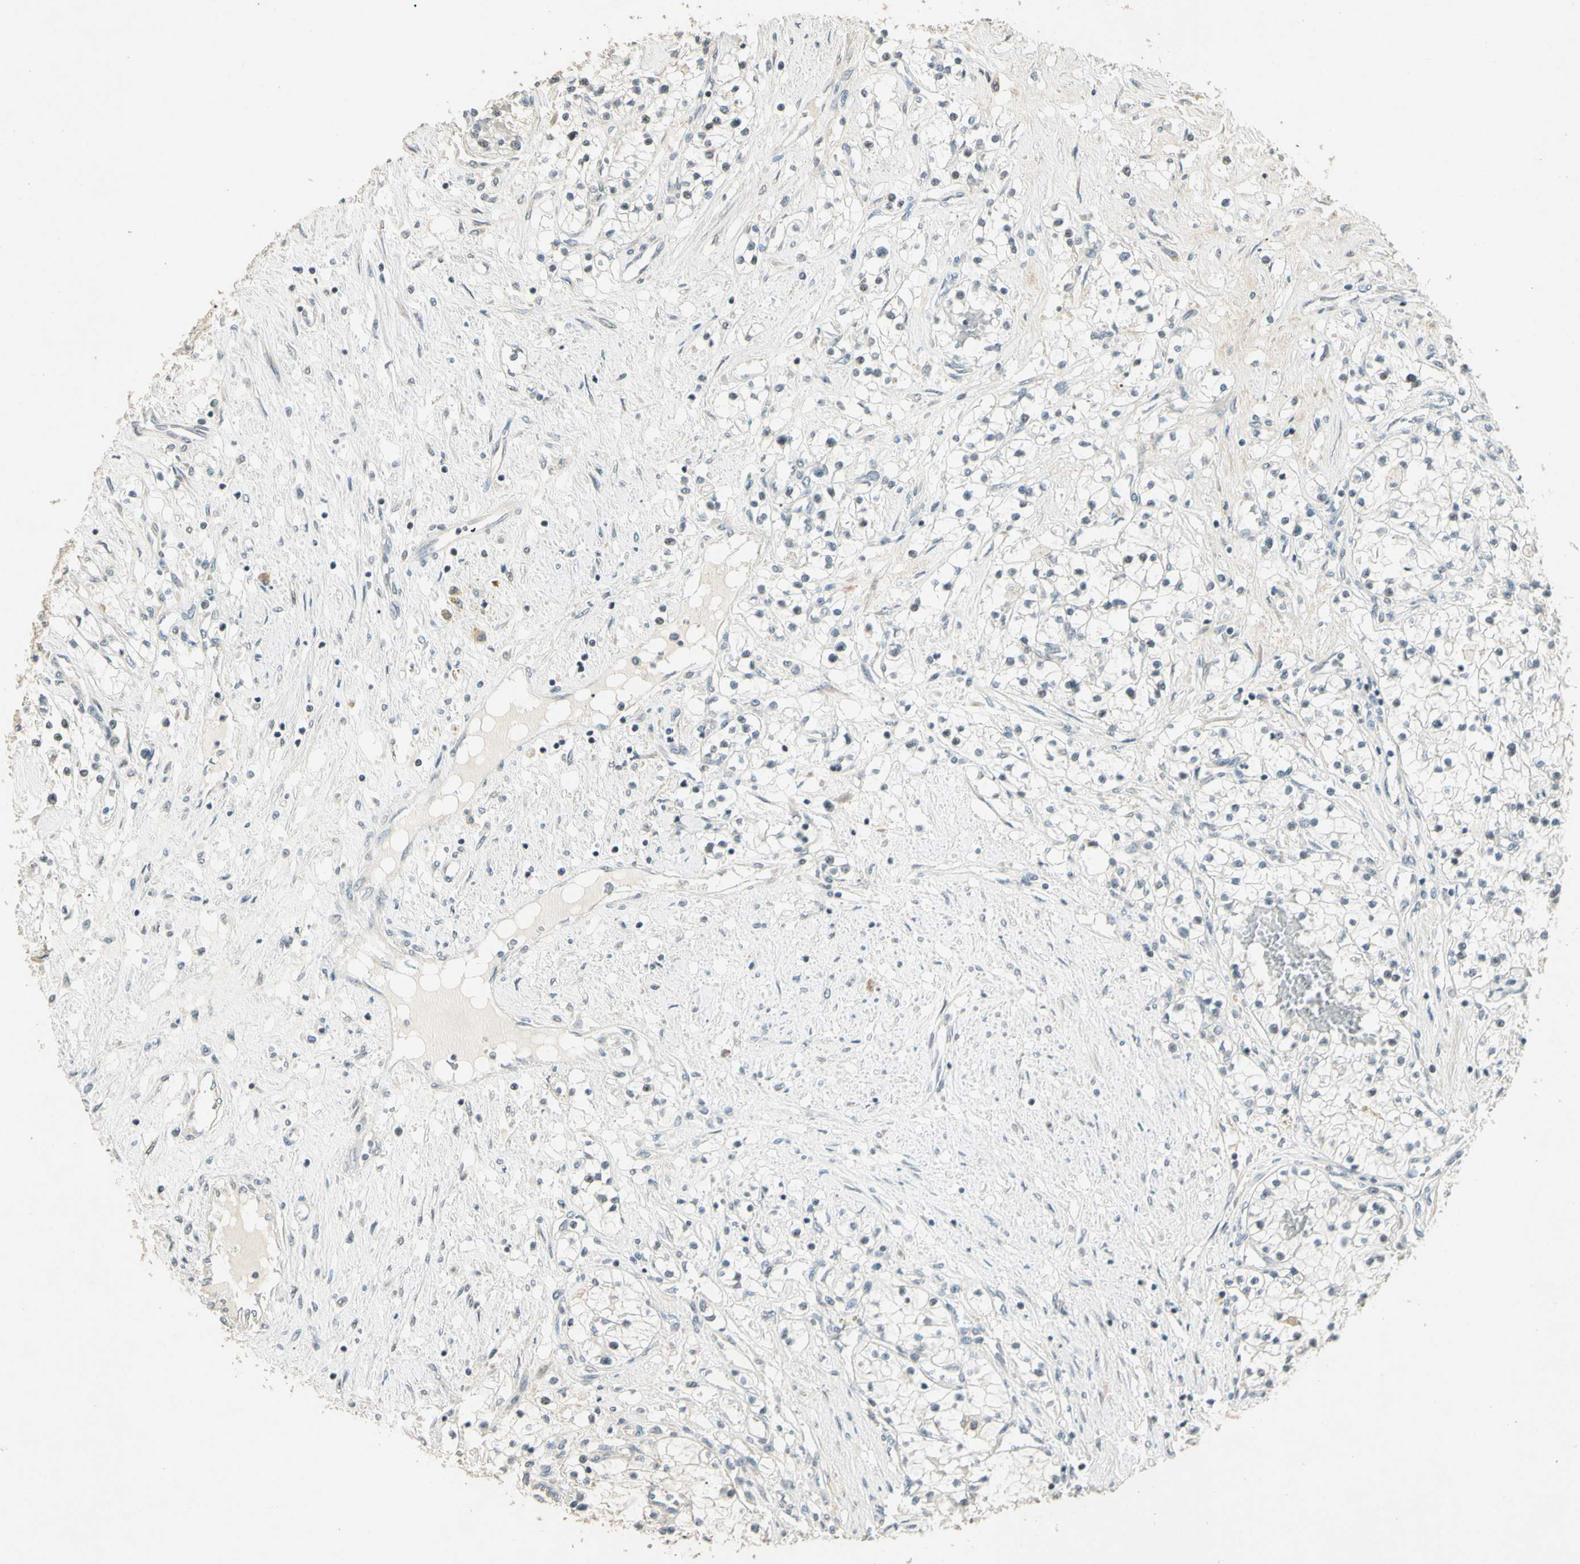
{"staining": {"intensity": "weak", "quantity": "<25%", "location": "cytoplasmic/membranous"}, "tissue": "renal cancer", "cell_type": "Tumor cells", "image_type": "cancer", "snomed": [{"axis": "morphology", "description": "Adenocarcinoma, NOS"}, {"axis": "topography", "description": "Kidney"}], "caption": "Tumor cells show no significant positivity in renal adenocarcinoma. (DAB (3,3'-diaminobenzidine) immunohistochemistry, high magnification).", "gene": "ZBTB4", "patient": {"sex": "male", "age": 68}}